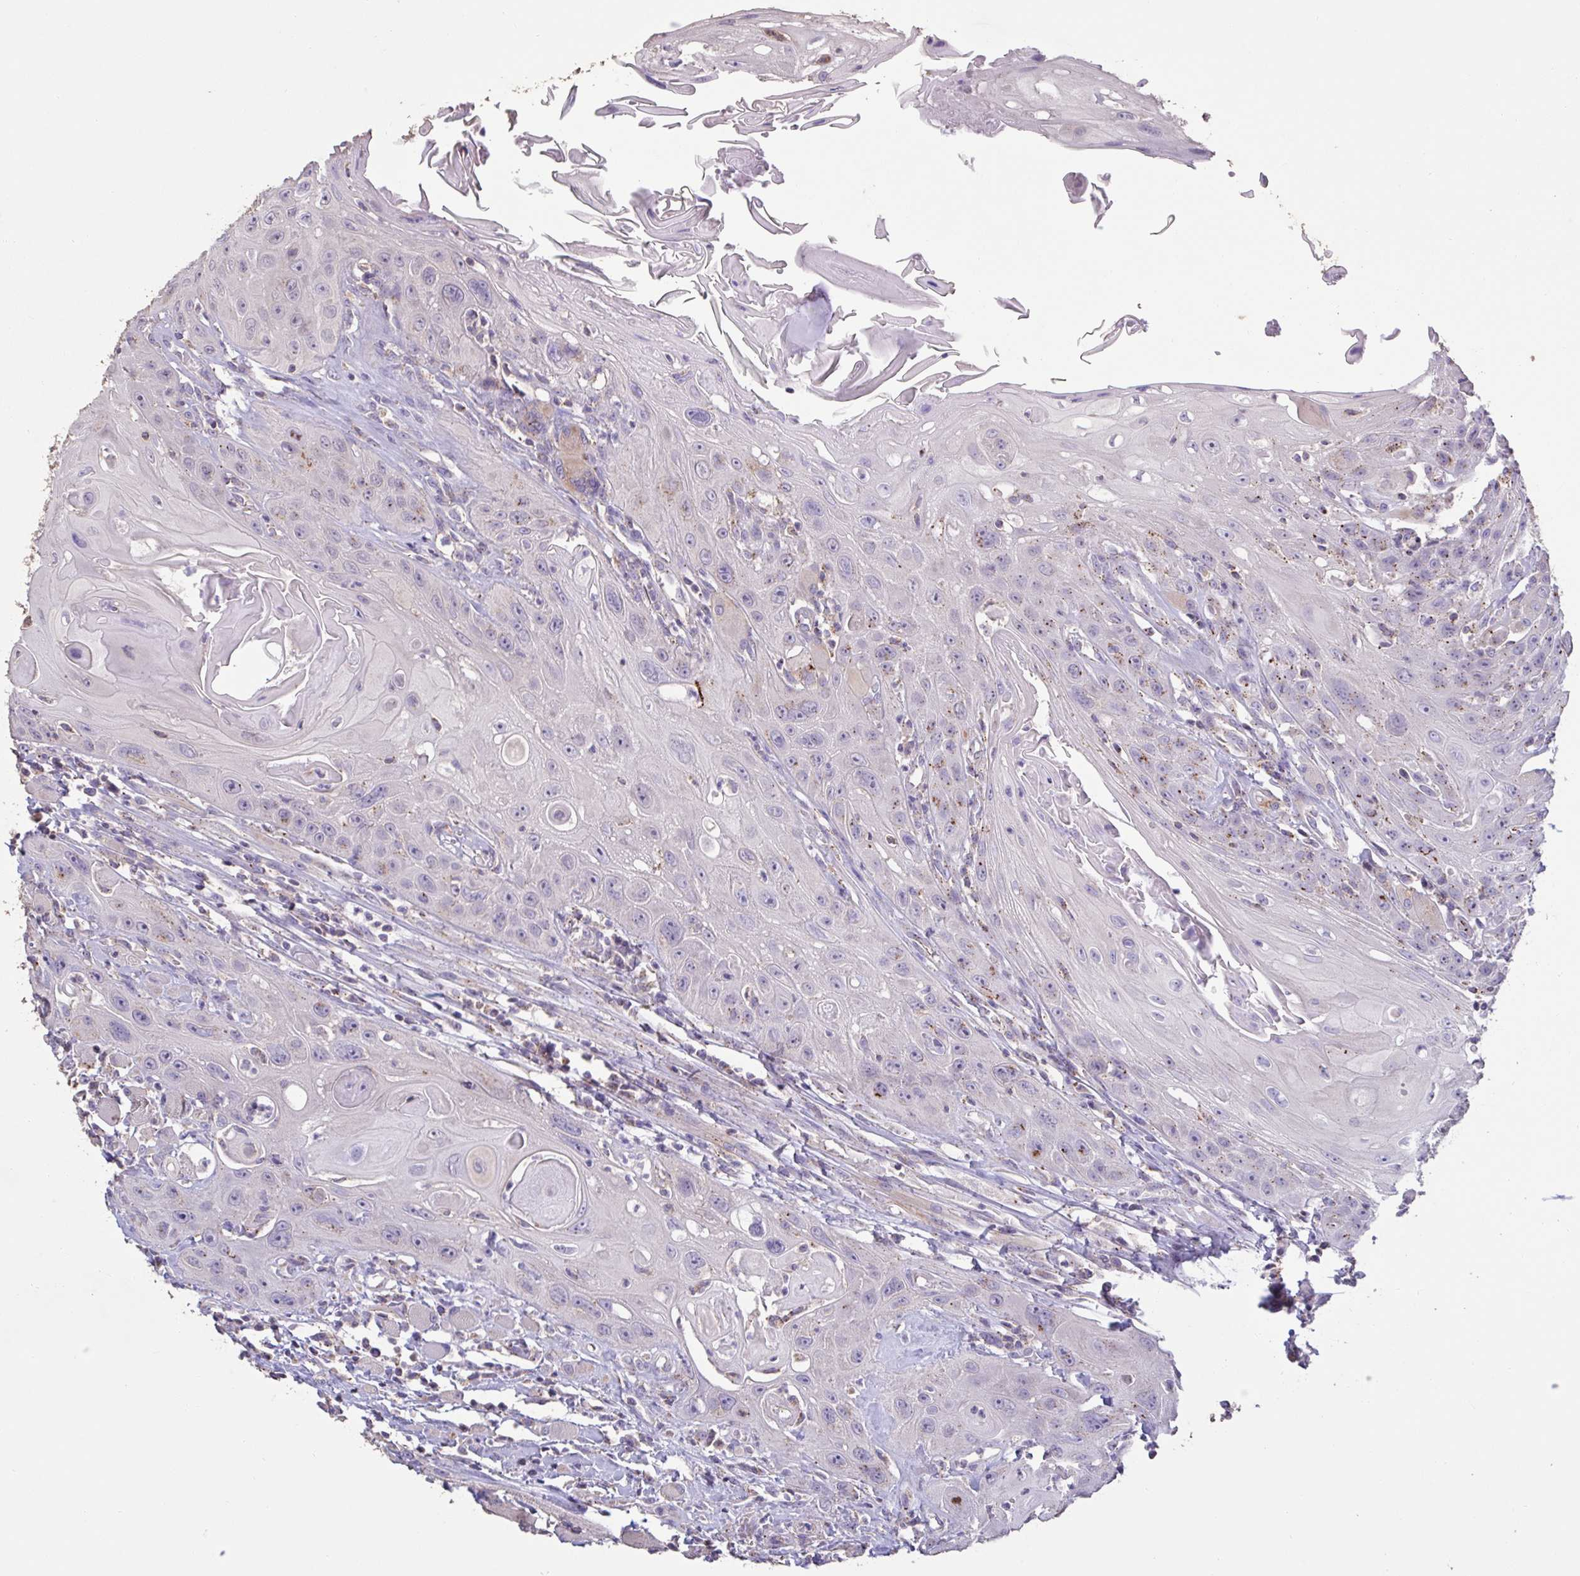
{"staining": {"intensity": "weak", "quantity": "25%-75%", "location": "cytoplasmic/membranous"}, "tissue": "head and neck cancer", "cell_type": "Tumor cells", "image_type": "cancer", "snomed": [{"axis": "morphology", "description": "Squamous cell carcinoma, NOS"}, {"axis": "topography", "description": "Head-Neck"}], "caption": "An image of human head and neck cancer (squamous cell carcinoma) stained for a protein demonstrates weak cytoplasmic/membranous brown staining in tumor cells.", "gene": "CHMP5", "patient": {"sex": "female", "age": 59}}